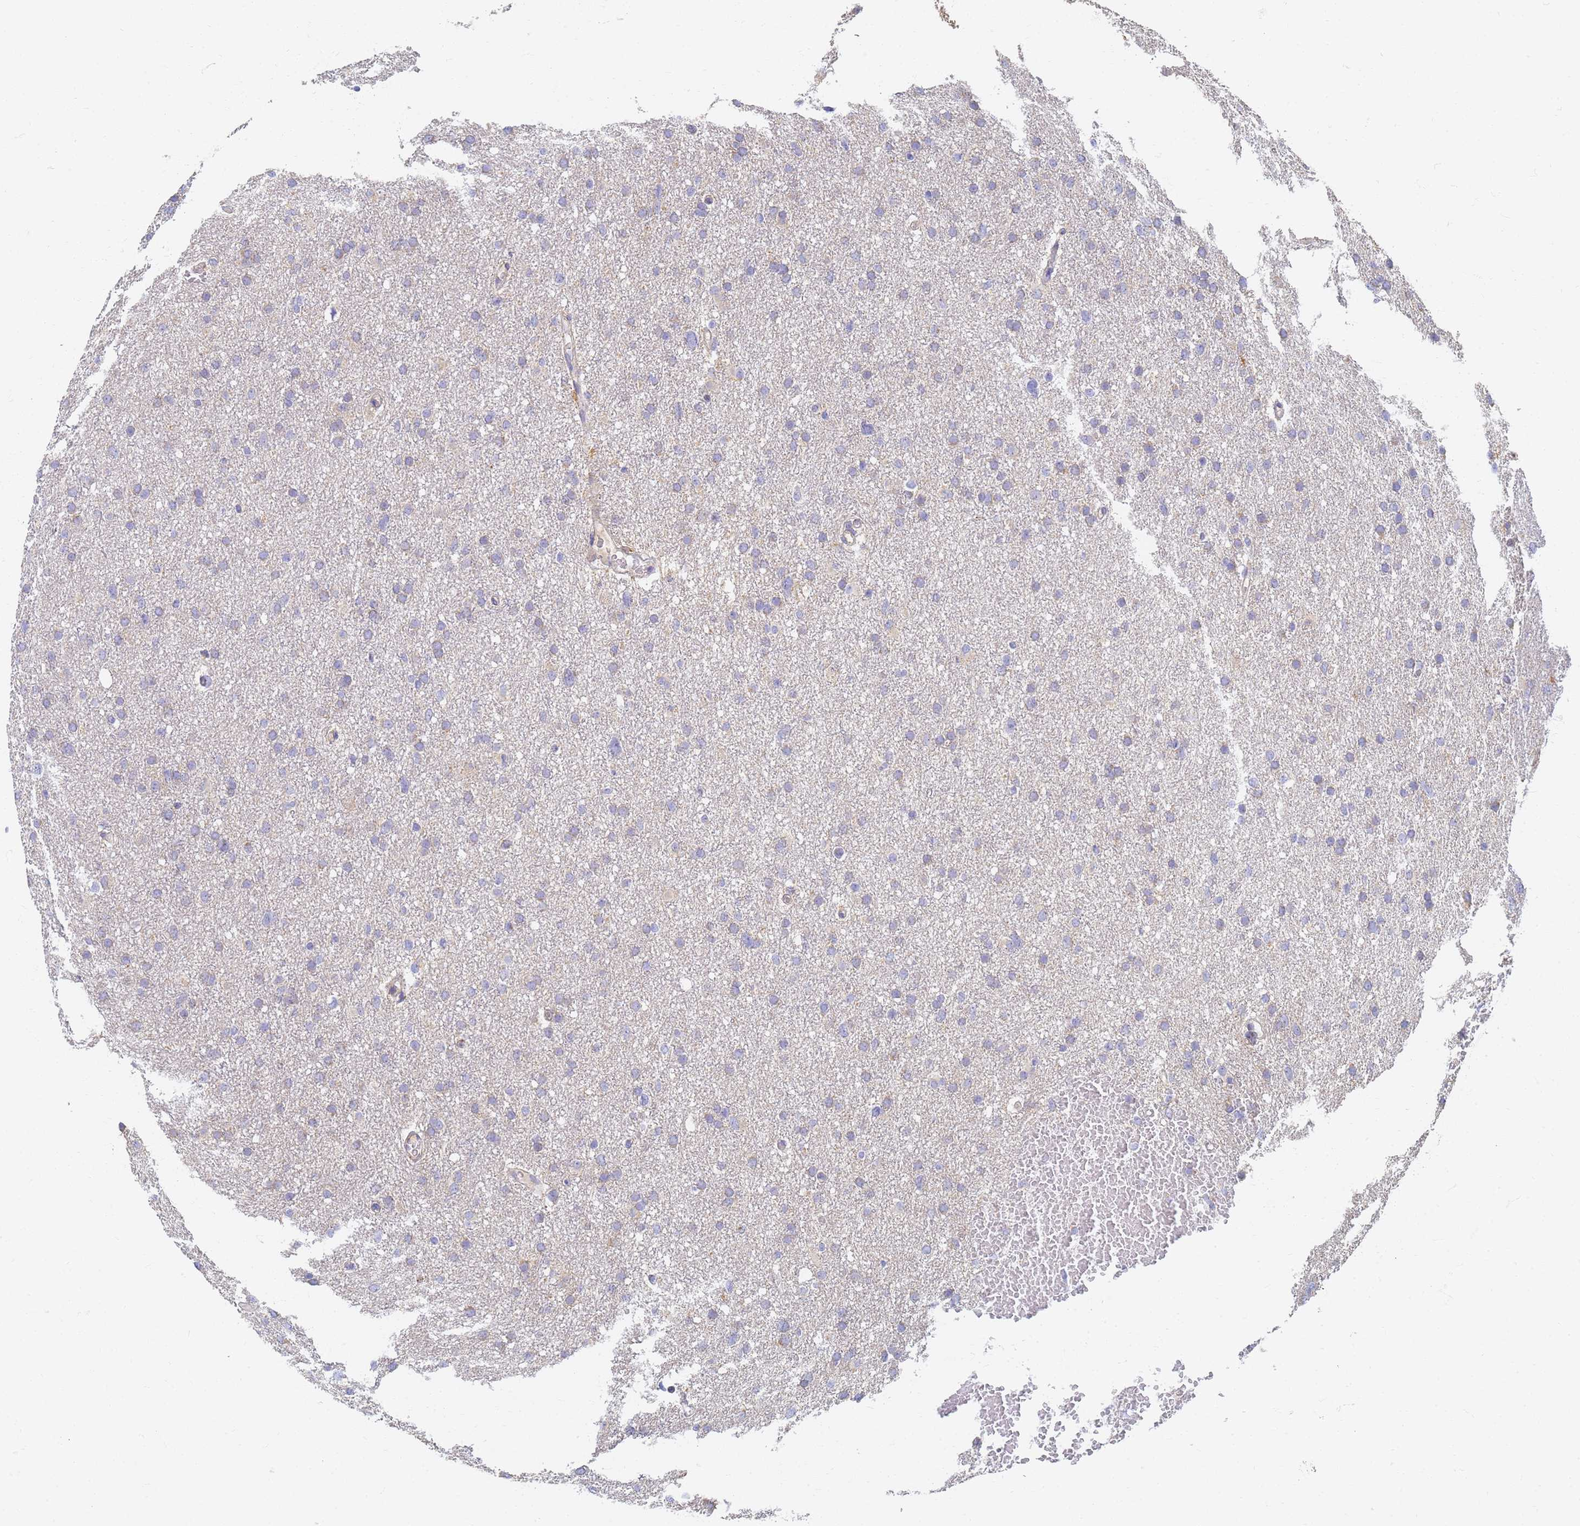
{"staining": {"intensity": "negative", "quantity": "none", "location": "none"}, "tissue": "glioma", "cell_type": "Tumor cells", "image_type": "cancer", "snomed": [{"axis": "morphology", "description": "Glioma, malignant, High grade"}, {"axis": "topography", "description": "Cerebral cortex"}], "caption": "Tumor cells are negative for brown protein staining in glioma.", "gene": "UTP23", "patient": {"sex": "female", "age": 36}}